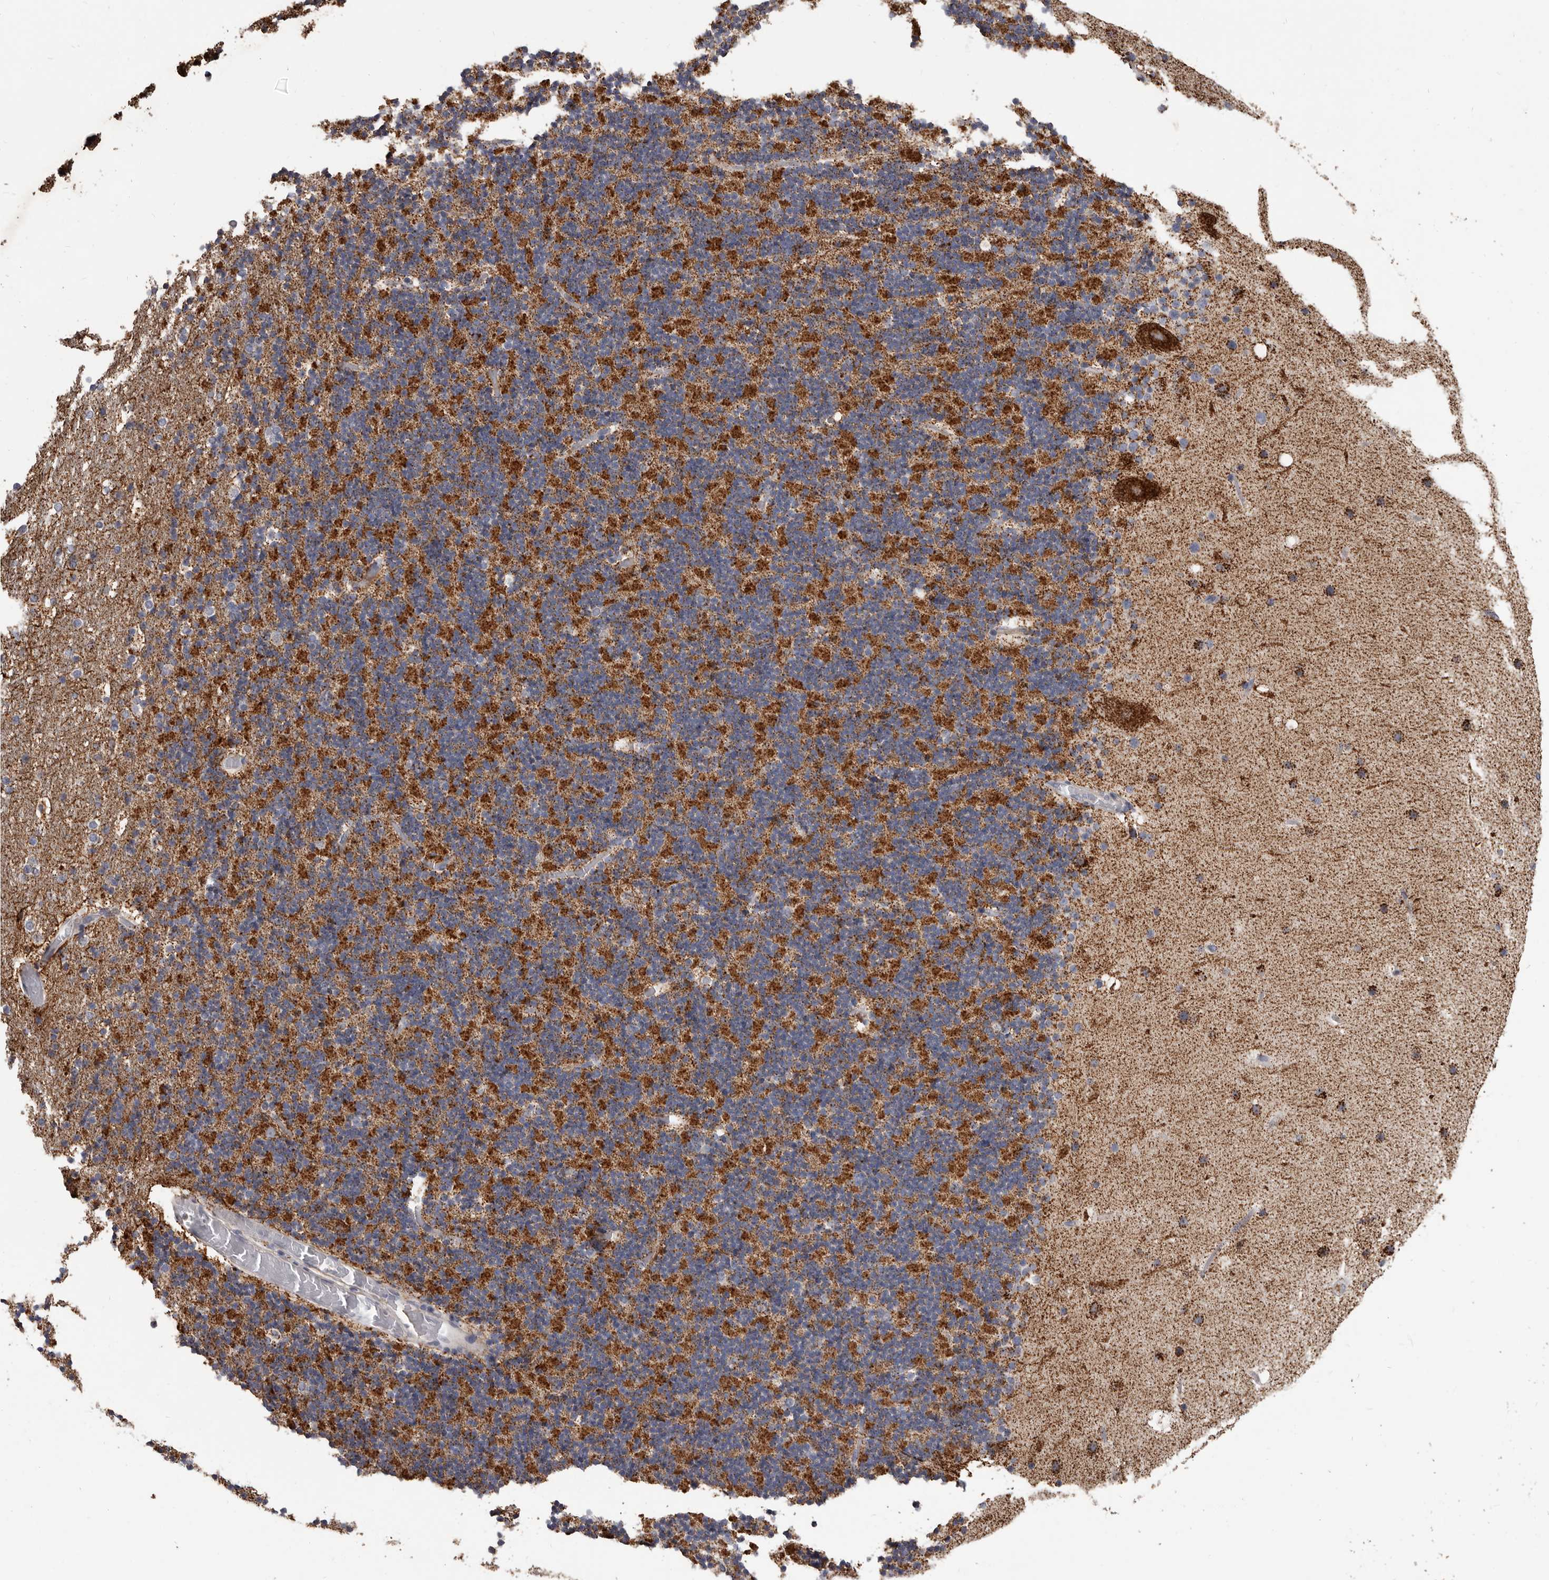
{"staining": {"intensity": "moderate", "quantity": "<25%", "location": "cytoplasmic/membranous"}, "tissue": "cerebellum", "cell_type": "Cells in granular layer", "image_type": "normal", "snomed": [{"axis": "morphology", "description": "Normal tissue, NOS"}, {"axis": "topography", "description": "Cerebellum"}], "caption": "Human cerebellum stained with a brown dye reveals moderate cytoplasmic/membranous positive positivity in approximately <25% of cells in granular layer.", "gene": "ALDH5A1", "patient": {"sex": "male", "age": 57}}